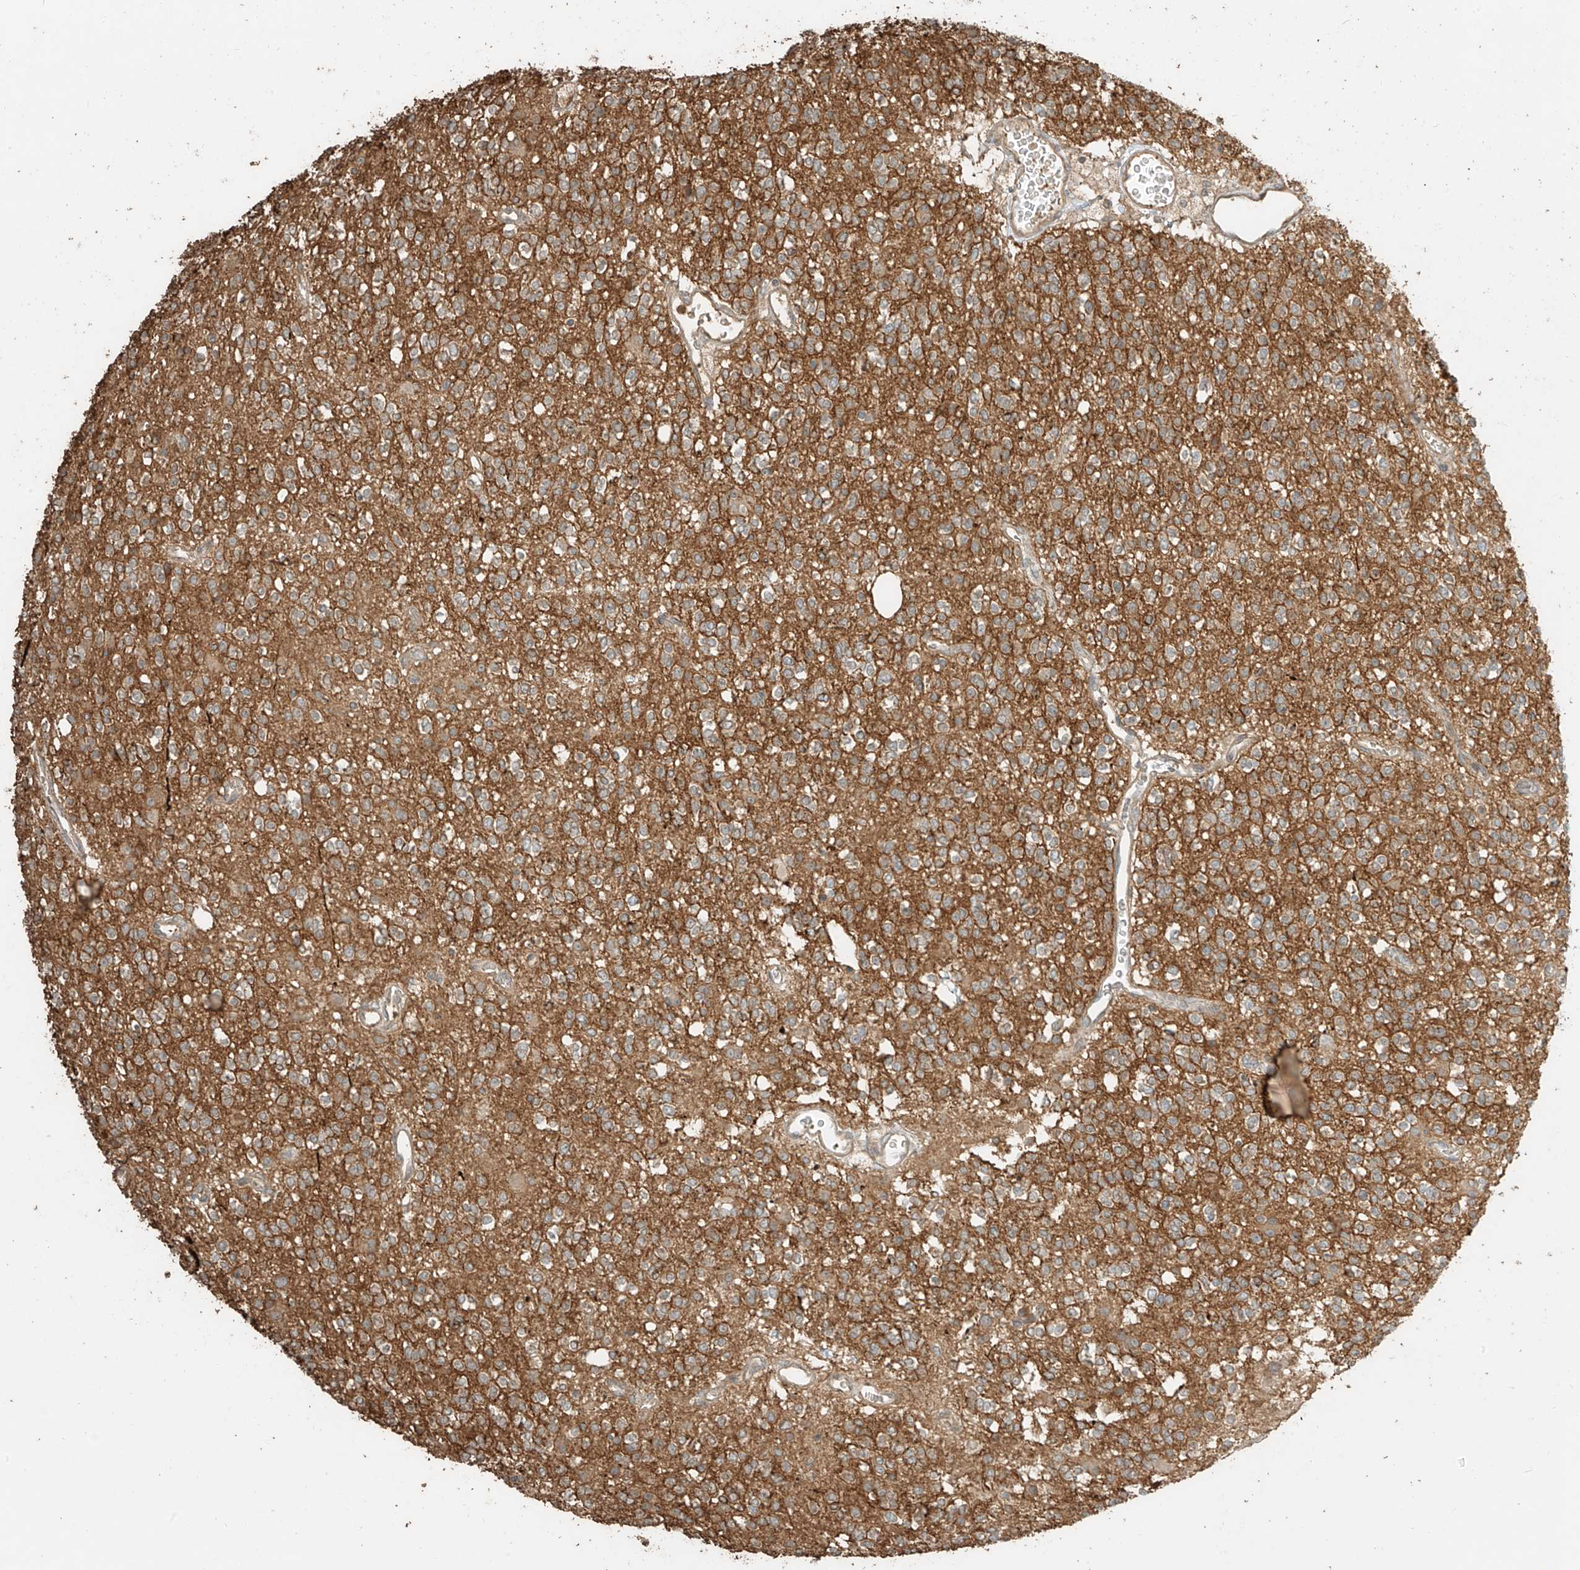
{"staining": {"intensity": "negative", "quantity": "none", "location": "none"}, "tissue": "glioma", "cell_type": "Tumor cells", "image_type": "cancer", "snomed": [{"axis": "morphology", "description": "Glioma, malignant, High grade"}, {"axis": "topography", "description": "Brain"}], "caption": "Immunohistochemical staining of human malignant glioma (high-grade) exhibits no significant expression in tumor cells.", "gene": "RFTN2", "patient": {"sex": "male", "age": 34}}